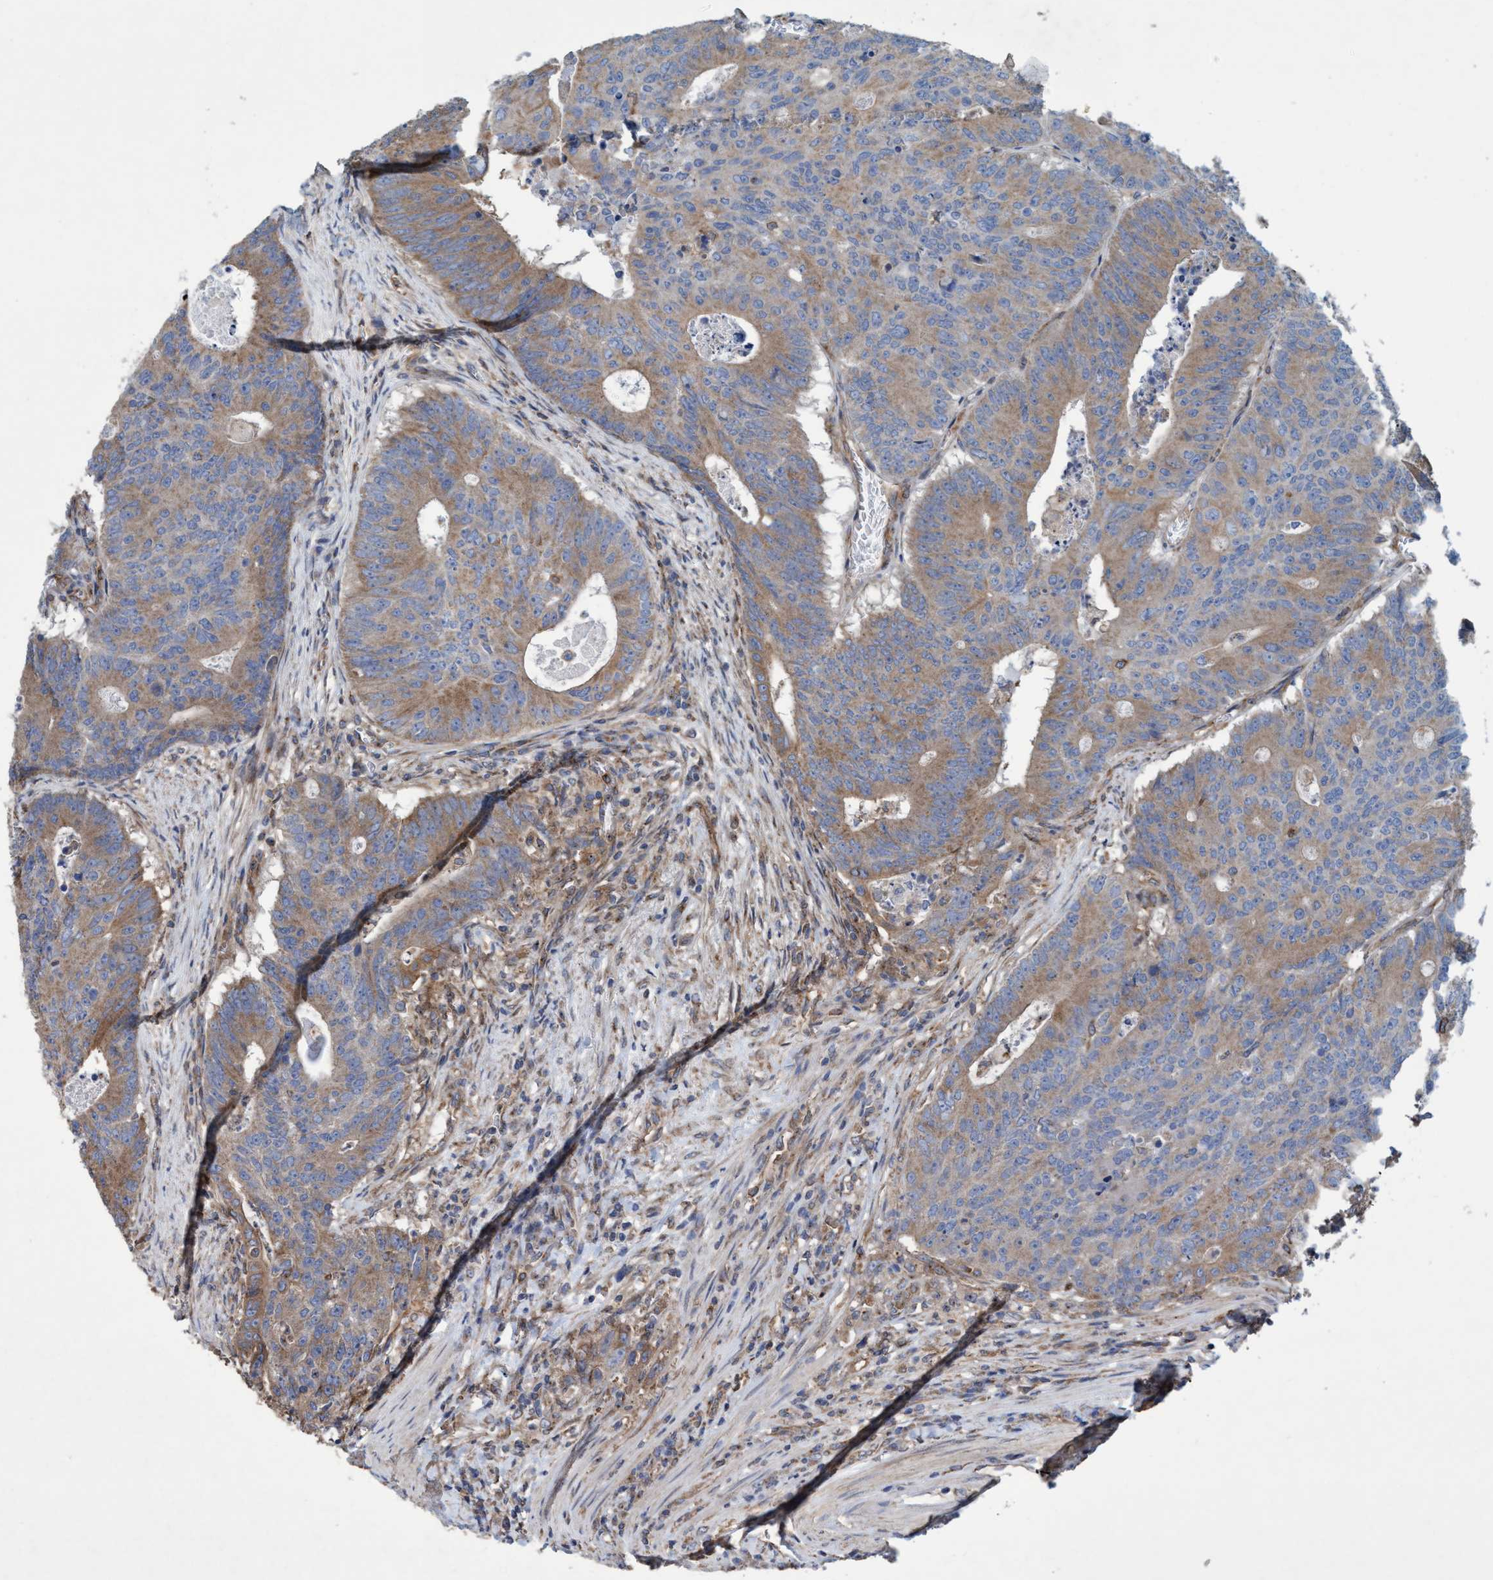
{"staining": {"intensity": "moderate", "quantity": ">75%", "location": "cytoplasmic/membranous"}, "tissue": "colorectal cancer", "cell_type": "Tumor cells", "image_type": "cancer", "snomed": [{"axis": "morphology", "description": "Adenocarcinoma, NOS"}, {"axis": "topography", "description": "Colon"}], "caption": "Protein analysis of adenocarcinoma (colorectal) tissue exhibits moderate cytoplasmic/membranous staining in about >75% of tumor cells.", "gene": "BICD2", "patient": {"sex": "male", "age": 87}}